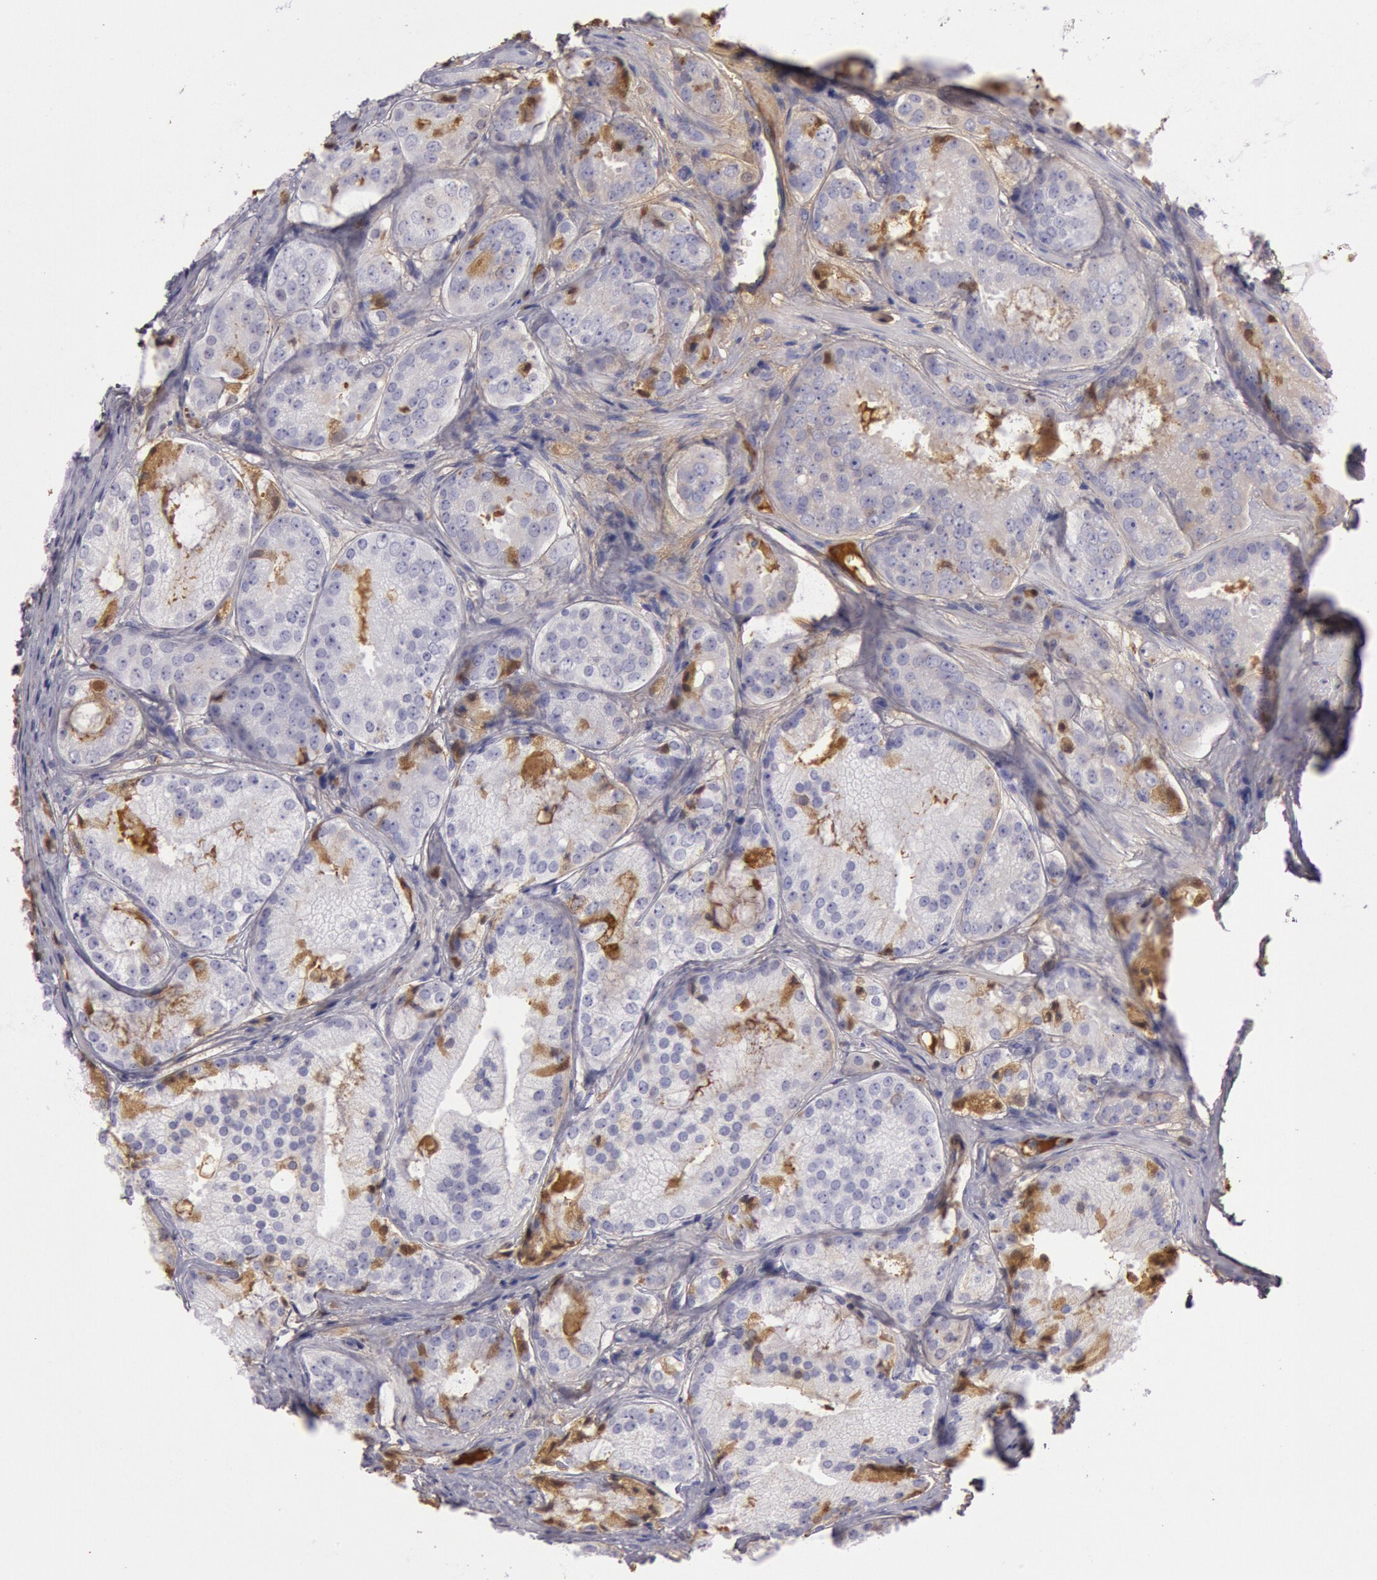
{"staining": {"intensity": "moderate", "quantity": "25%-75%", "location": "cytoplasmic/membranous"}, "tissue": "prostate cancer", "cell_type": "Tumor cells", "image_type": "cancer", "snomed": [{"axis": "morphology", "description": "Adenocarcinoma, Medium grade"}, {"axis": "topography", "description": "Prostate"}], "caption": "Immunohistochemical staining of human prostate cancer (medium-grade adenocarcinoma) demonstrates medium levels of moderate cytoplasmic/membranous staining in approximately 25%-75% of tumor cells.", "gene": "IGHG1", "patient": {"sex": "male", "age": 60}}